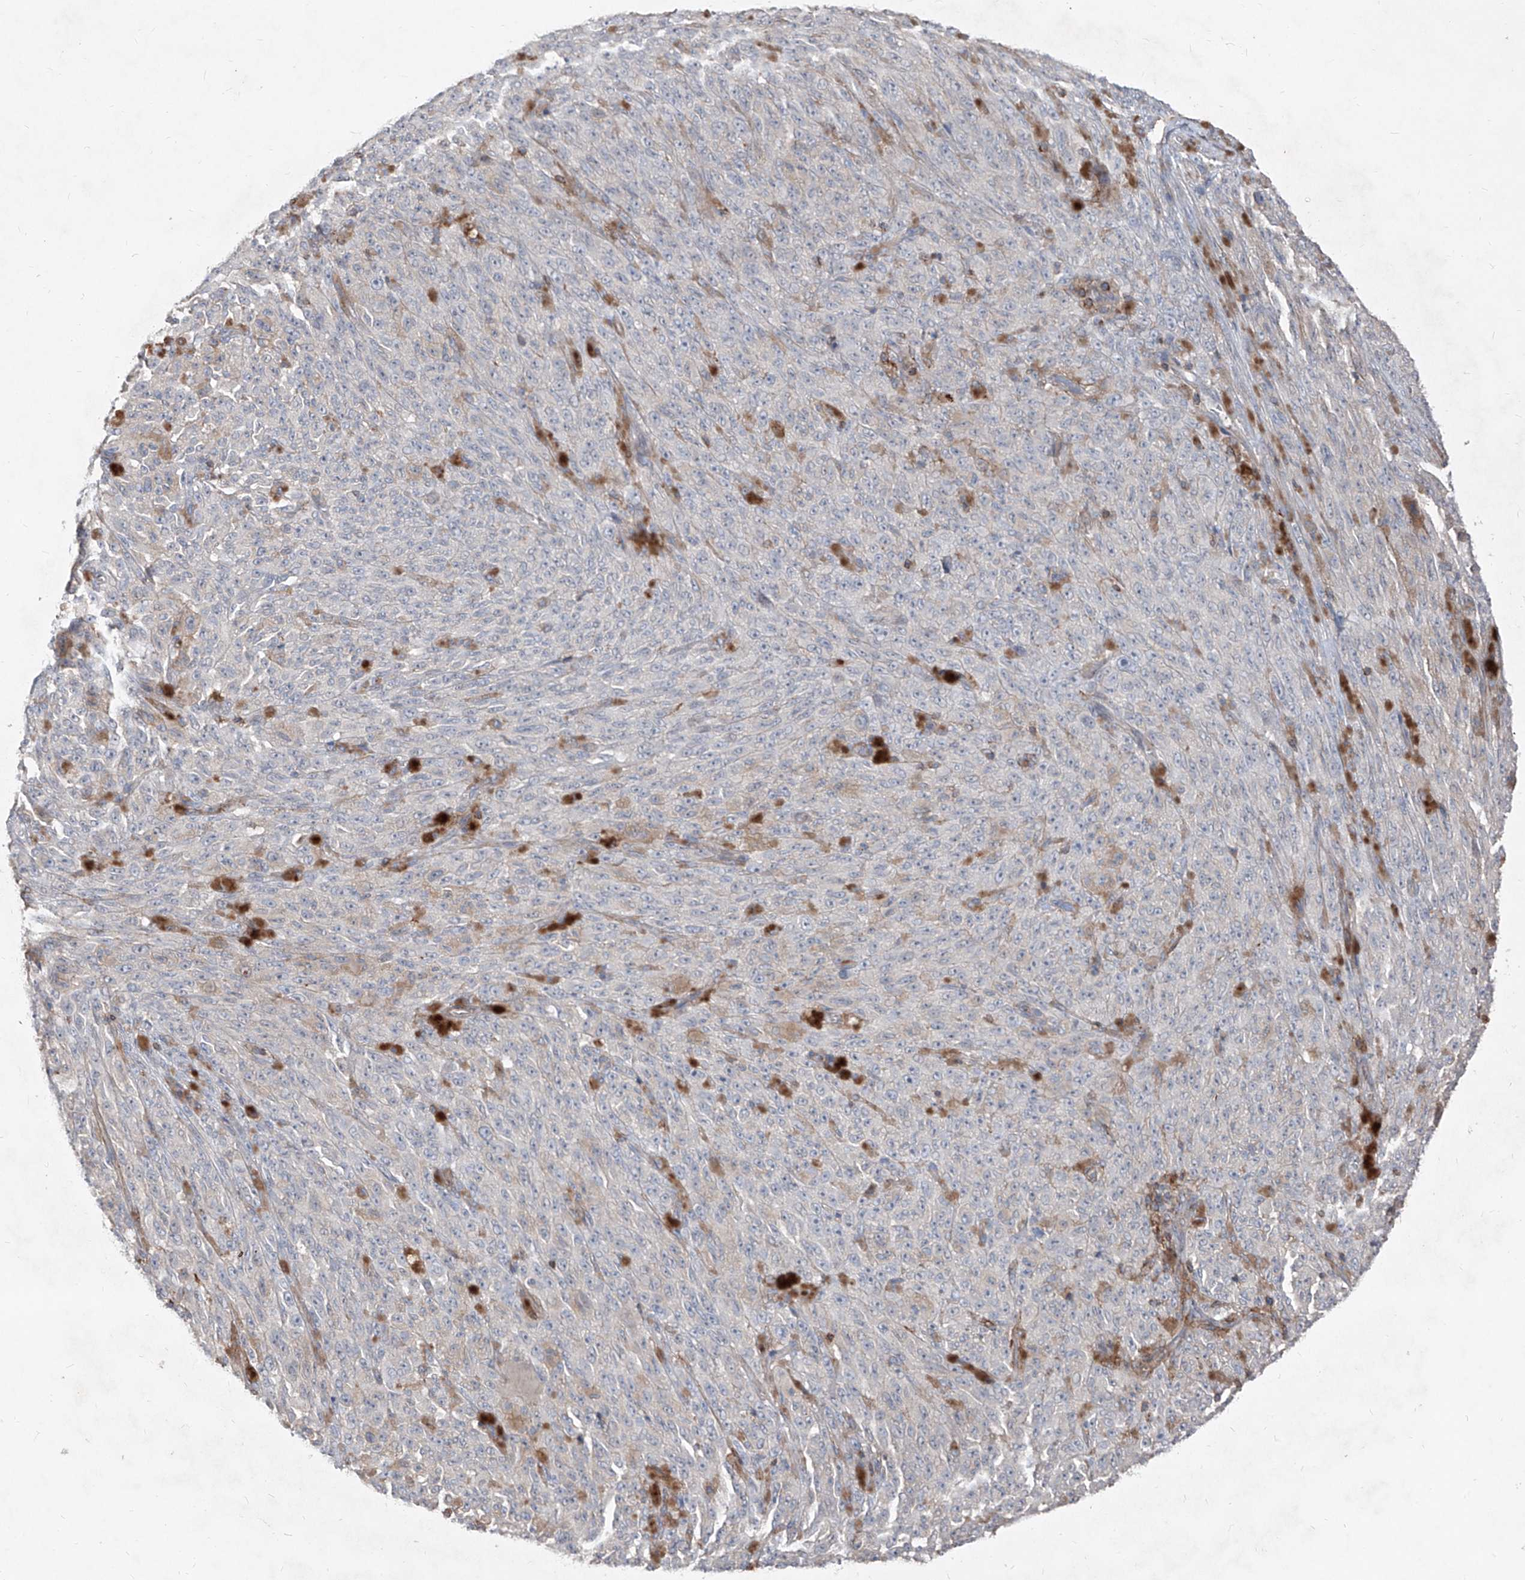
{"staining": {"intensity": "negative", "quantity": "none", "location": "none"}, "tissue": "melanoma", "cell_type": "Tumor cells", "image_type": "cancer", "snomed": [{"axis": "morphology", "description": "Malignant melanoma, NOS"}, {"axis": "topography", "description": "Skin"}], "caption": "Protein analysis of melanoma exhibits no significant expression in tumor cells. The staining was performed using DAB (3,3'-diaminobenzidine) to visualize the protein expression in brown, while the nuclei were stained in blue with hematoxylin (Magnification: 20x).", "gene": "UFD1", "patient": {"sex": "female", "age": 82}}